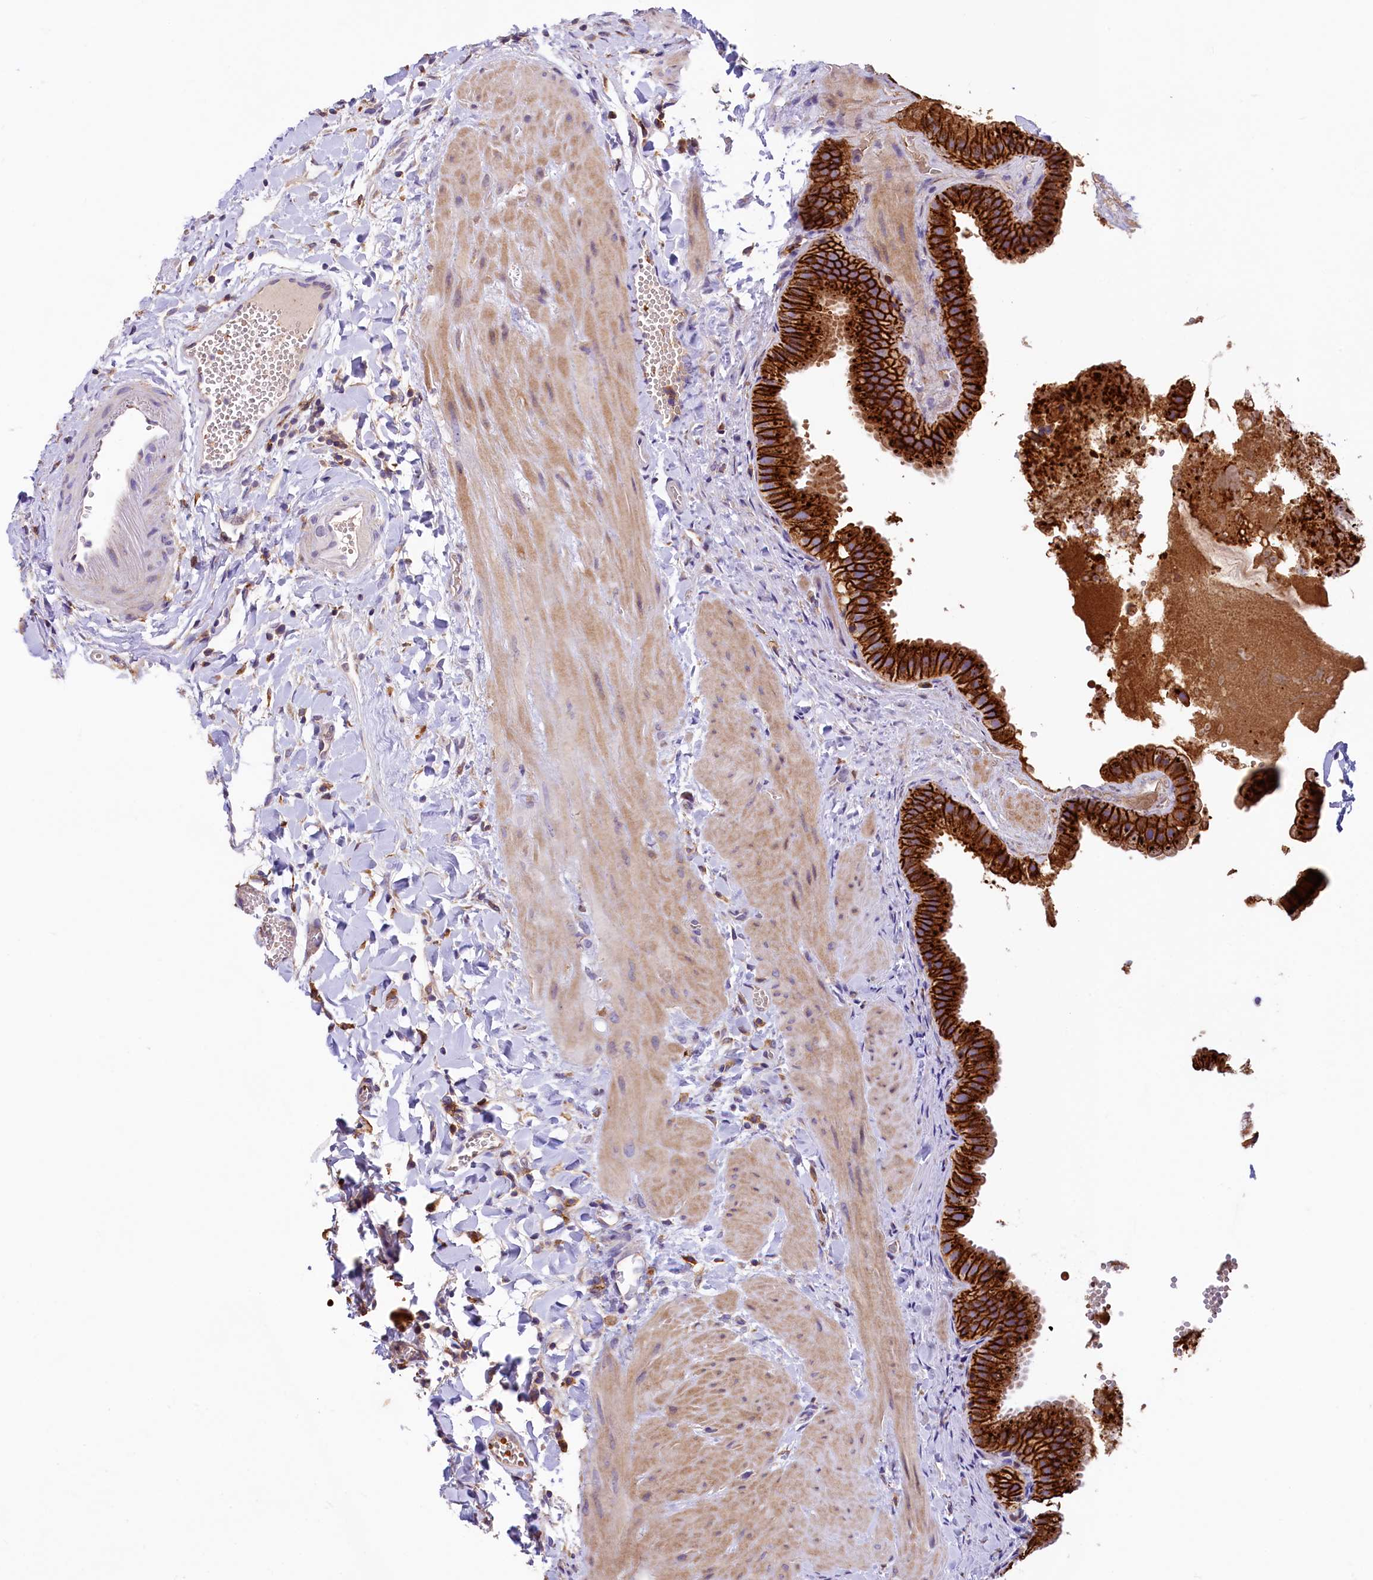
{"staining": {"intensity": "strong", "quantity": ">75%", "location": "cytoplasmic/membranous"}, "tissue": "gallbladder", "cell_type": "Glandular cells", "image_type": "normal", "snomed": [{"axis": "morphology", "description": "Normal tissue, NOS"}, {"axis": "topography", "description": "Gallbladder"}], "caption": "This image displays benign gallbladder stained with IHC to label a protein in brown. The cytoplasmic/membranous of glandular cells show strong positivity for the protein. Nuclei are counter-stained blue.", "gene": "HPS6", "patient": {"sex": "male", "age": 55}}